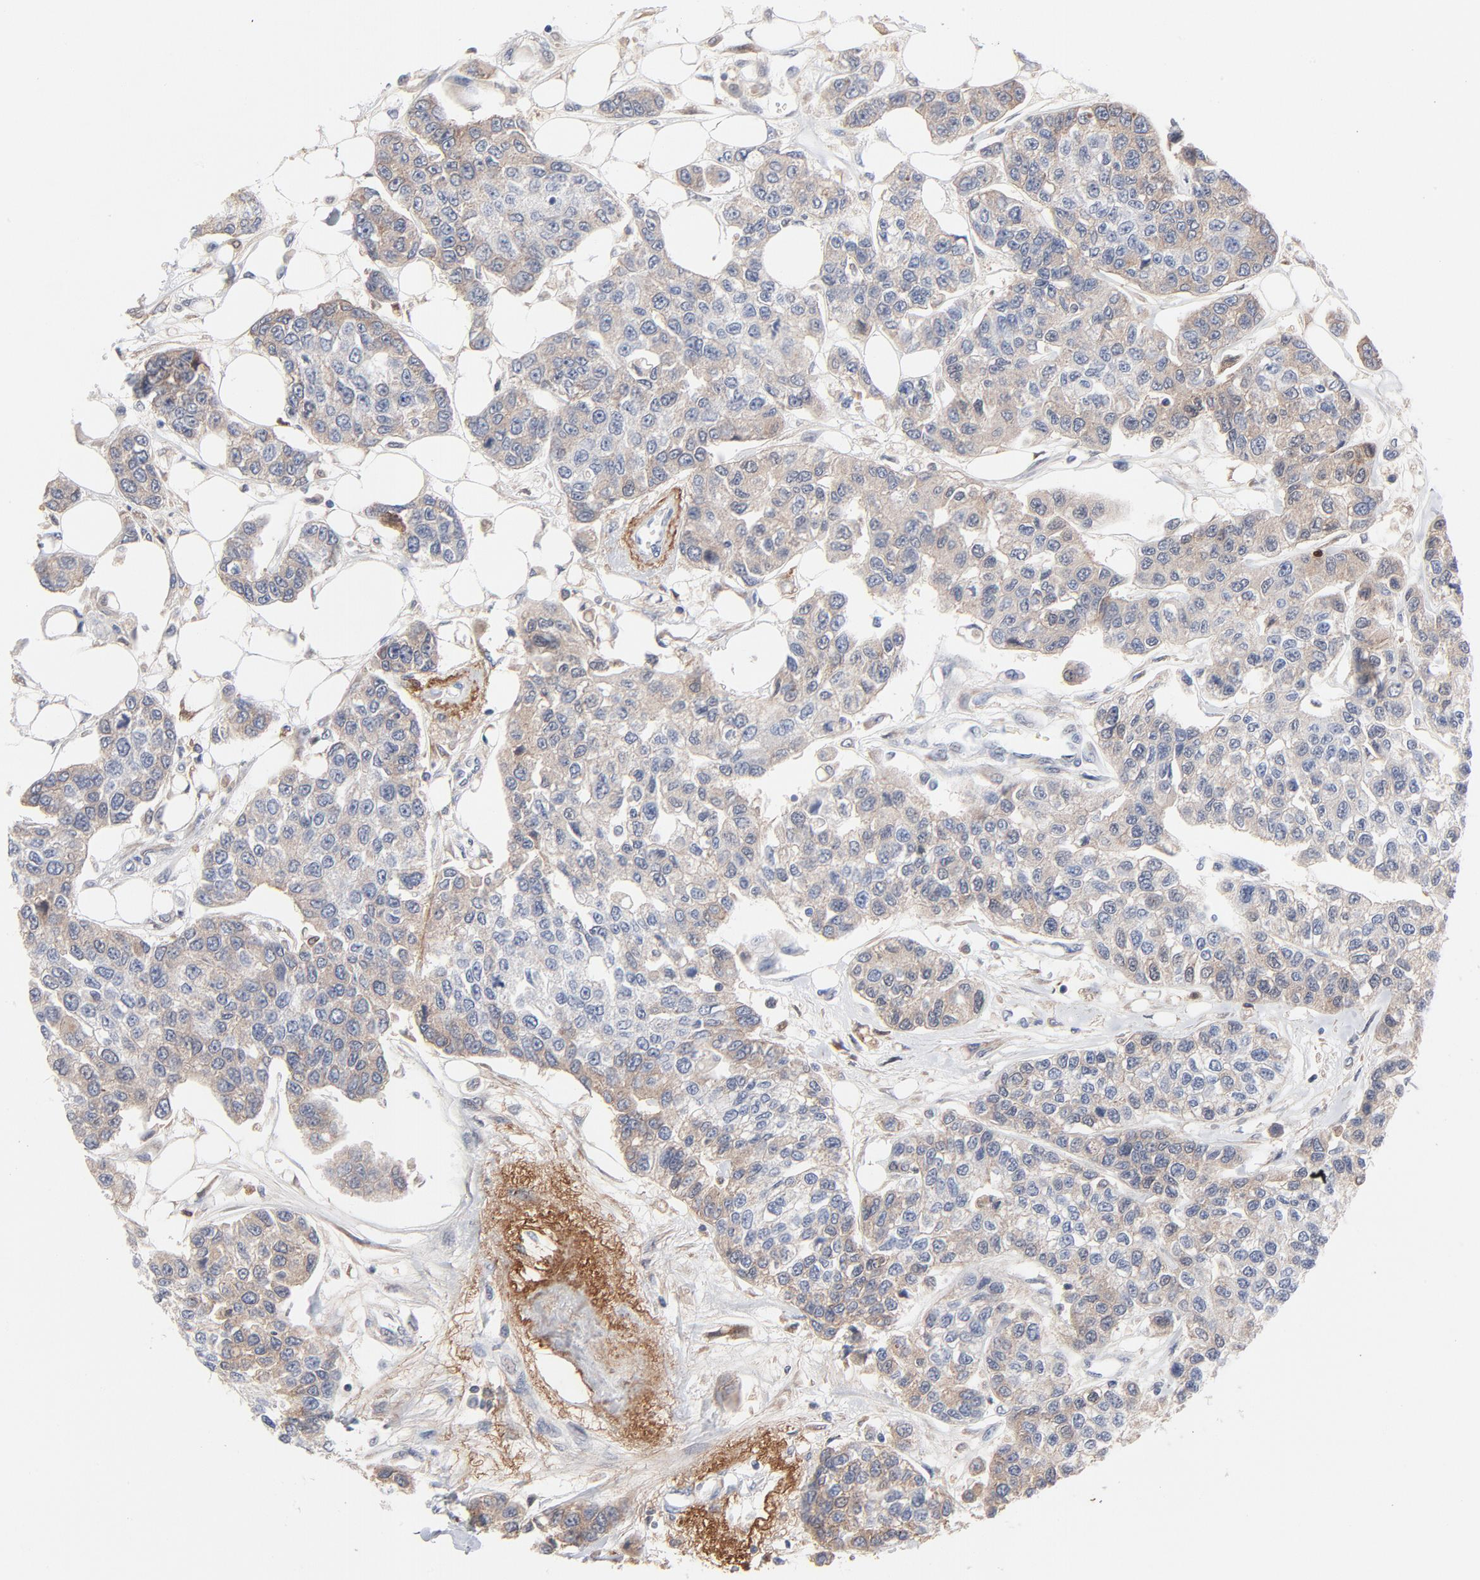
{"staining": {"intensity": "weak", "quantity": "<25%", "location": "cytoplasmic/membranous"}, "tissue": "breast cancer", "cell_type": "Tumor cells", "image_type": "cancer", "snomed": [{"axis": "morphology", "description": "Duct carcinoma"}, {"axis": "topography", "description": "Breast"}], "caption": "This is a micrograph of immunohistochemistry (IHC) staining of breast cancer, which shows no positivity in tumor cells. Nuclei are stained in blue.", "gene": "SERPINA4", "patient": {"sex": "female", "age": 51}}